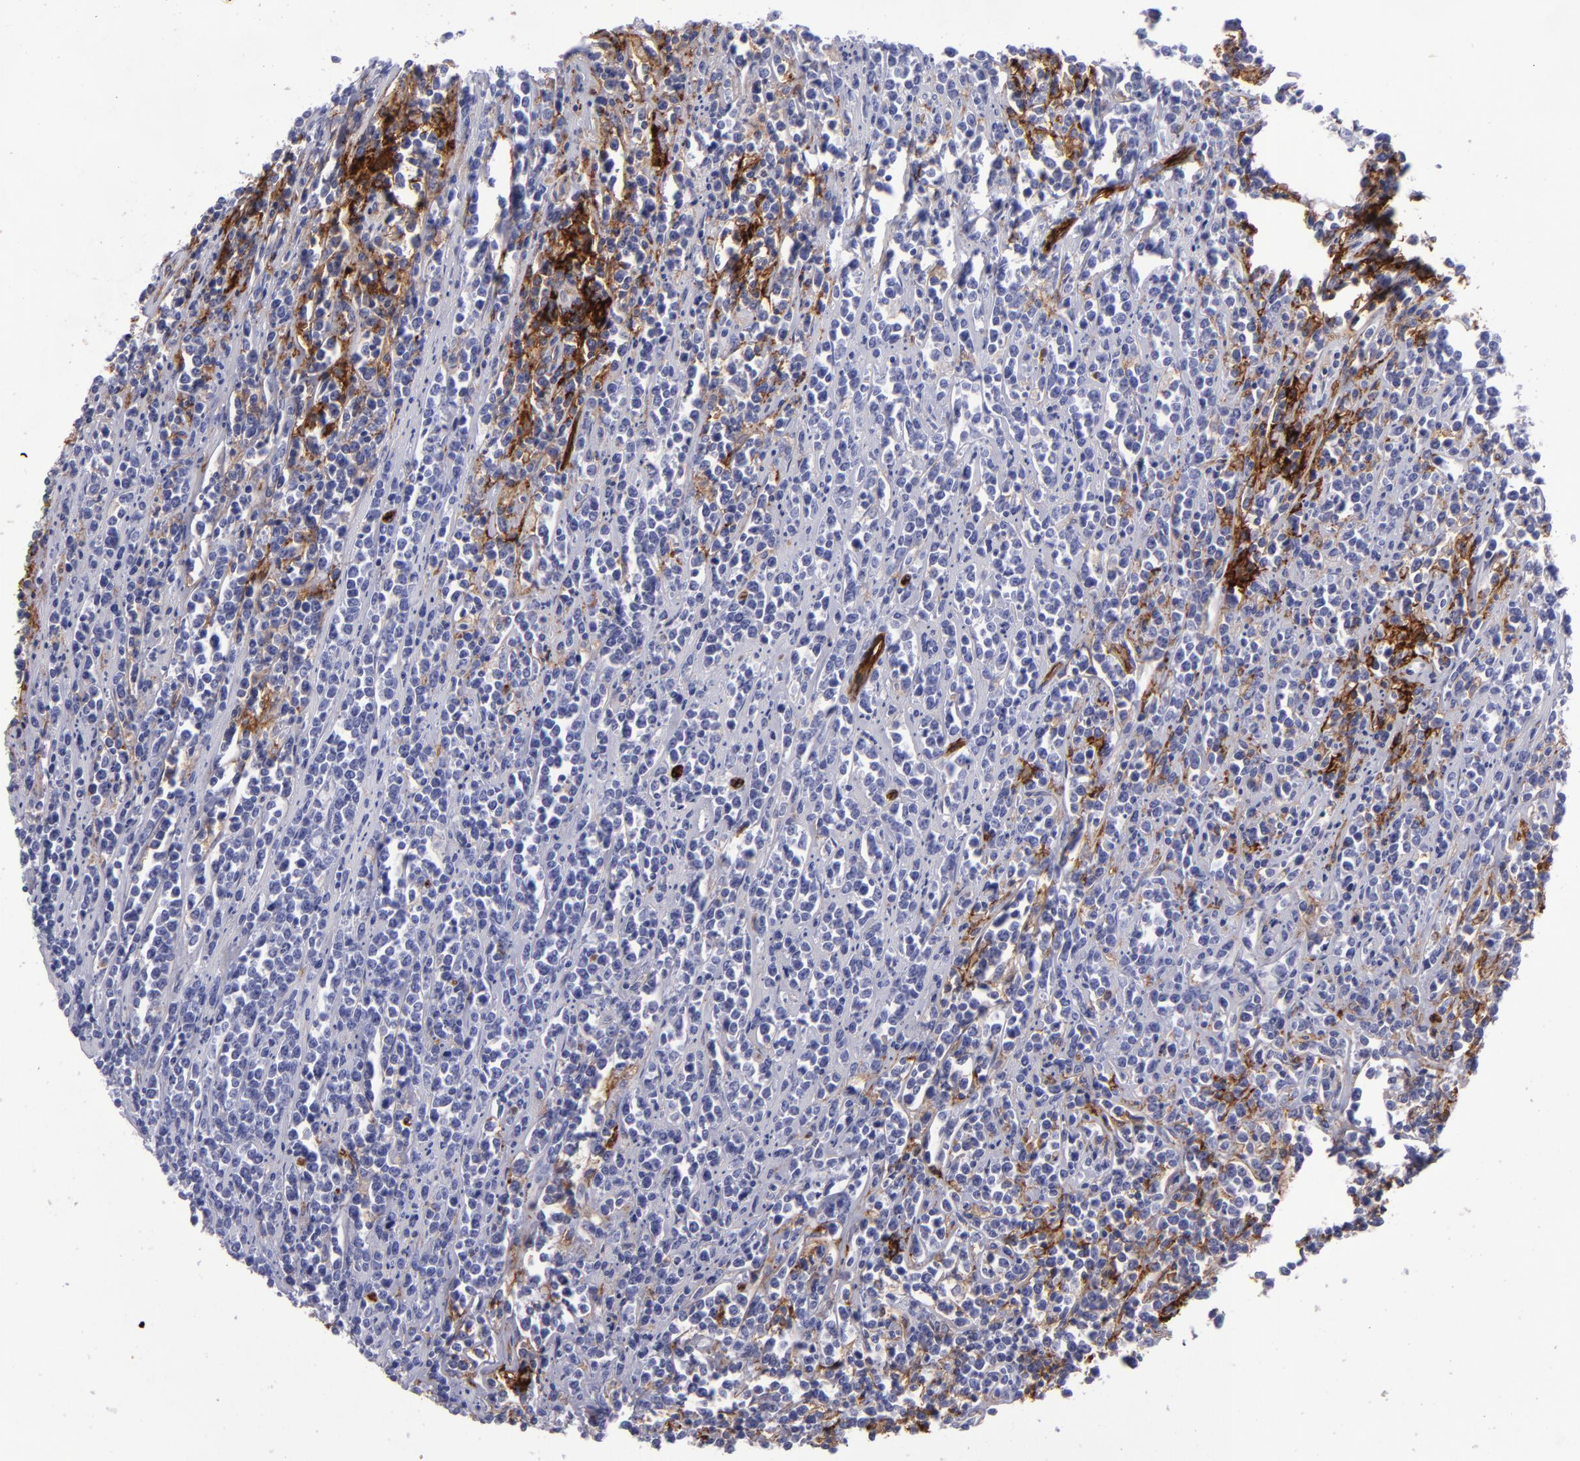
{"staining": {"intensity": "moderate", "quantity": "<25%", "location": "cytoplasmic/membranous"}, "tissue": "lymphoma", "cell_type": "Tumor cells", "image_type": "cancer", "snomed": [{"axis": "morphology", "description": "Malignant lymphoma, non-Hodgkin's type, High grade"}, {"axis": "topography", "description": "Small intestine"}, {"axis": "topography", "description": "Colon"}], "caption": "This is an image of IHC staining of lymphoma, which shows moderate staining in the cytoplasmic/membranous of tumor cells.", "gene": "ACE", "patient": {"sex": "male", "age": 8}}